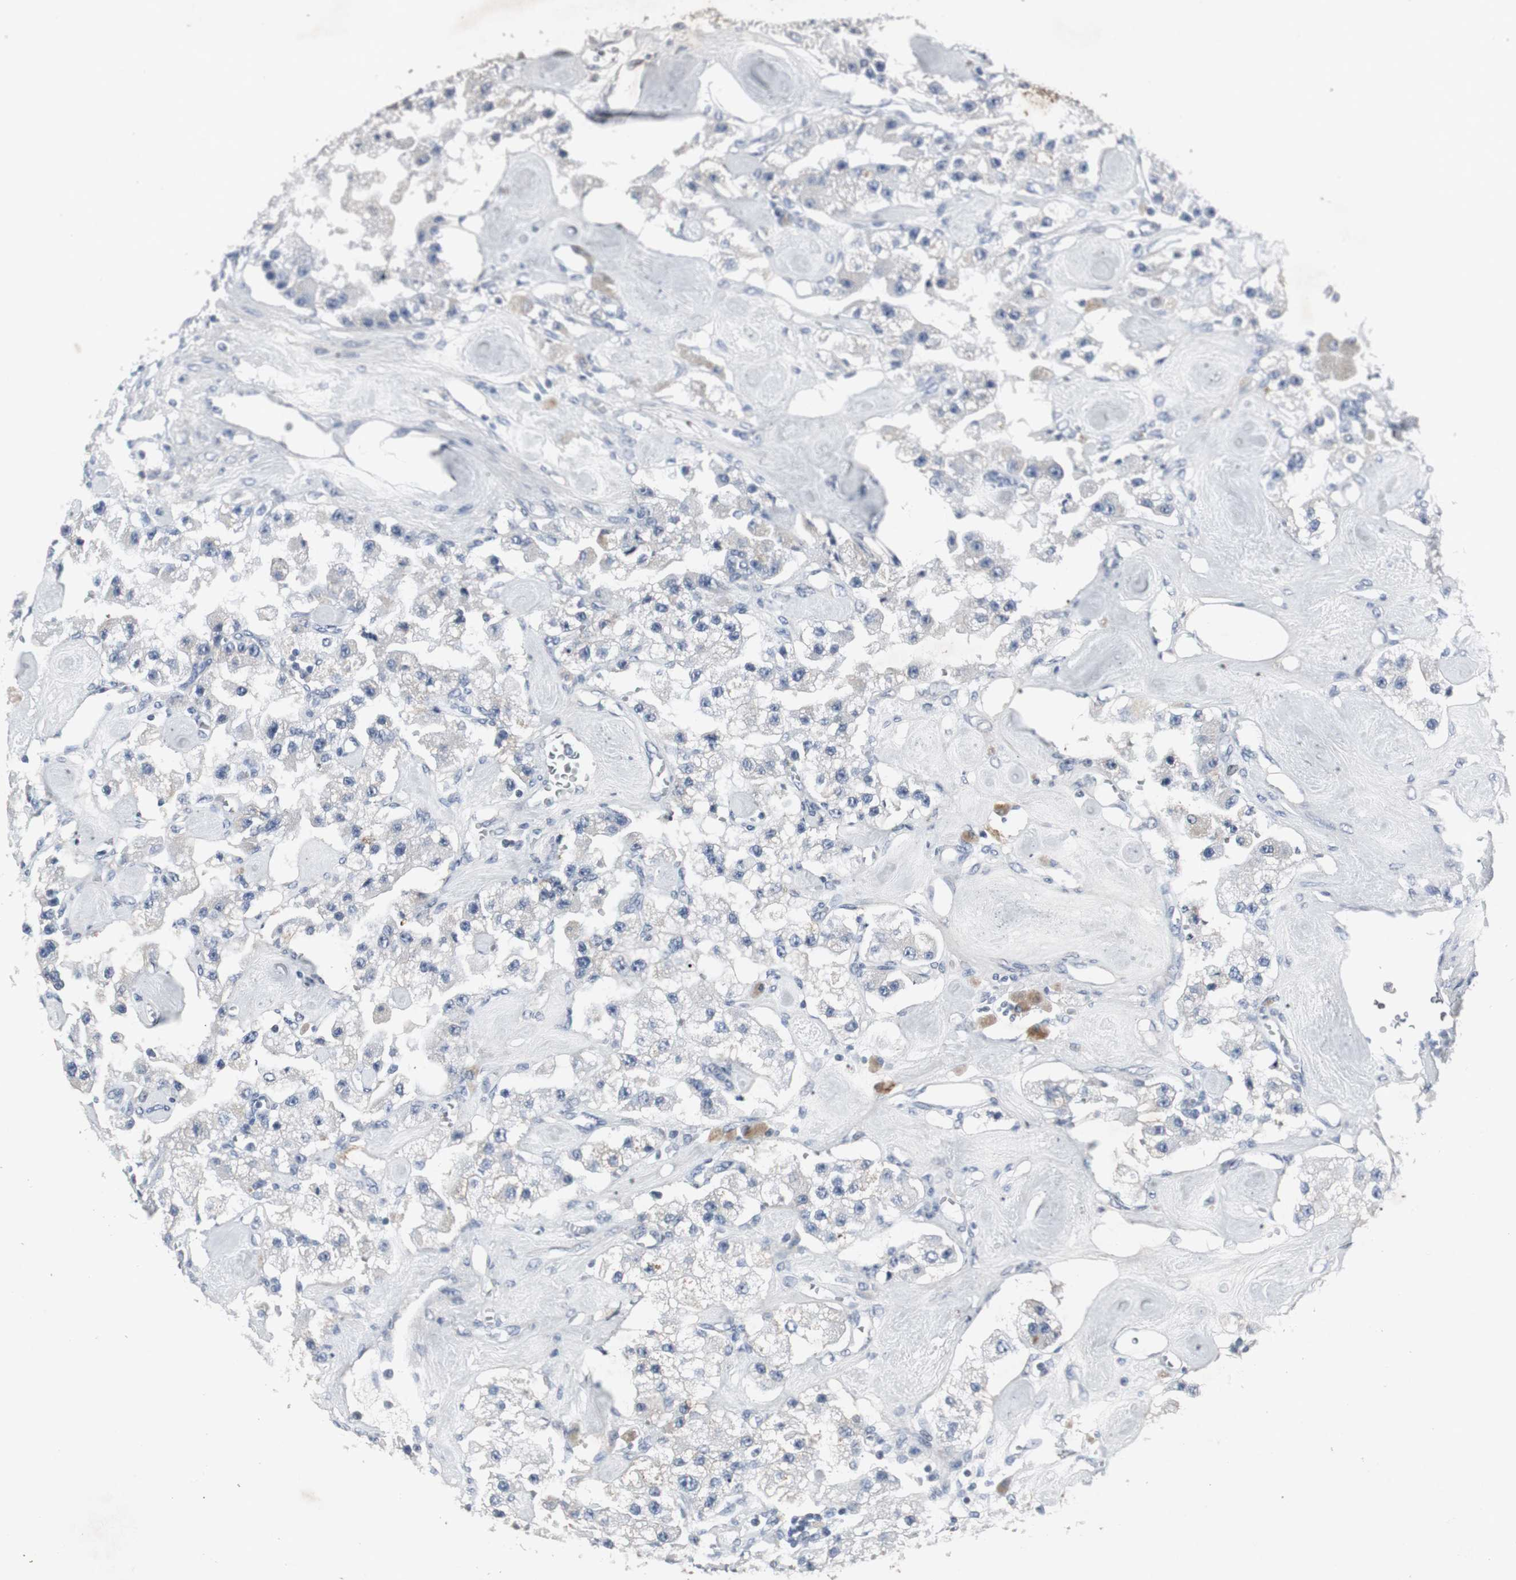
{"staining": {"intensity": "negative", "quantity": "none", "location": "none"}, "tissue": "carcinoid", "cell_type": "Tumor cells", "image_type": "cancer", "snomed": [{"axis": "morphology", "description": "Carcinoid, malignant, NOS"}, {"axis": "topography", "description": "Pancreas"}], "caption": "A photomicrograph of human carcinoid (malignant) is negative for staining in tumor cells.", "gene": "ACAA1", "patient": {"sex": "male", "age": 41}}